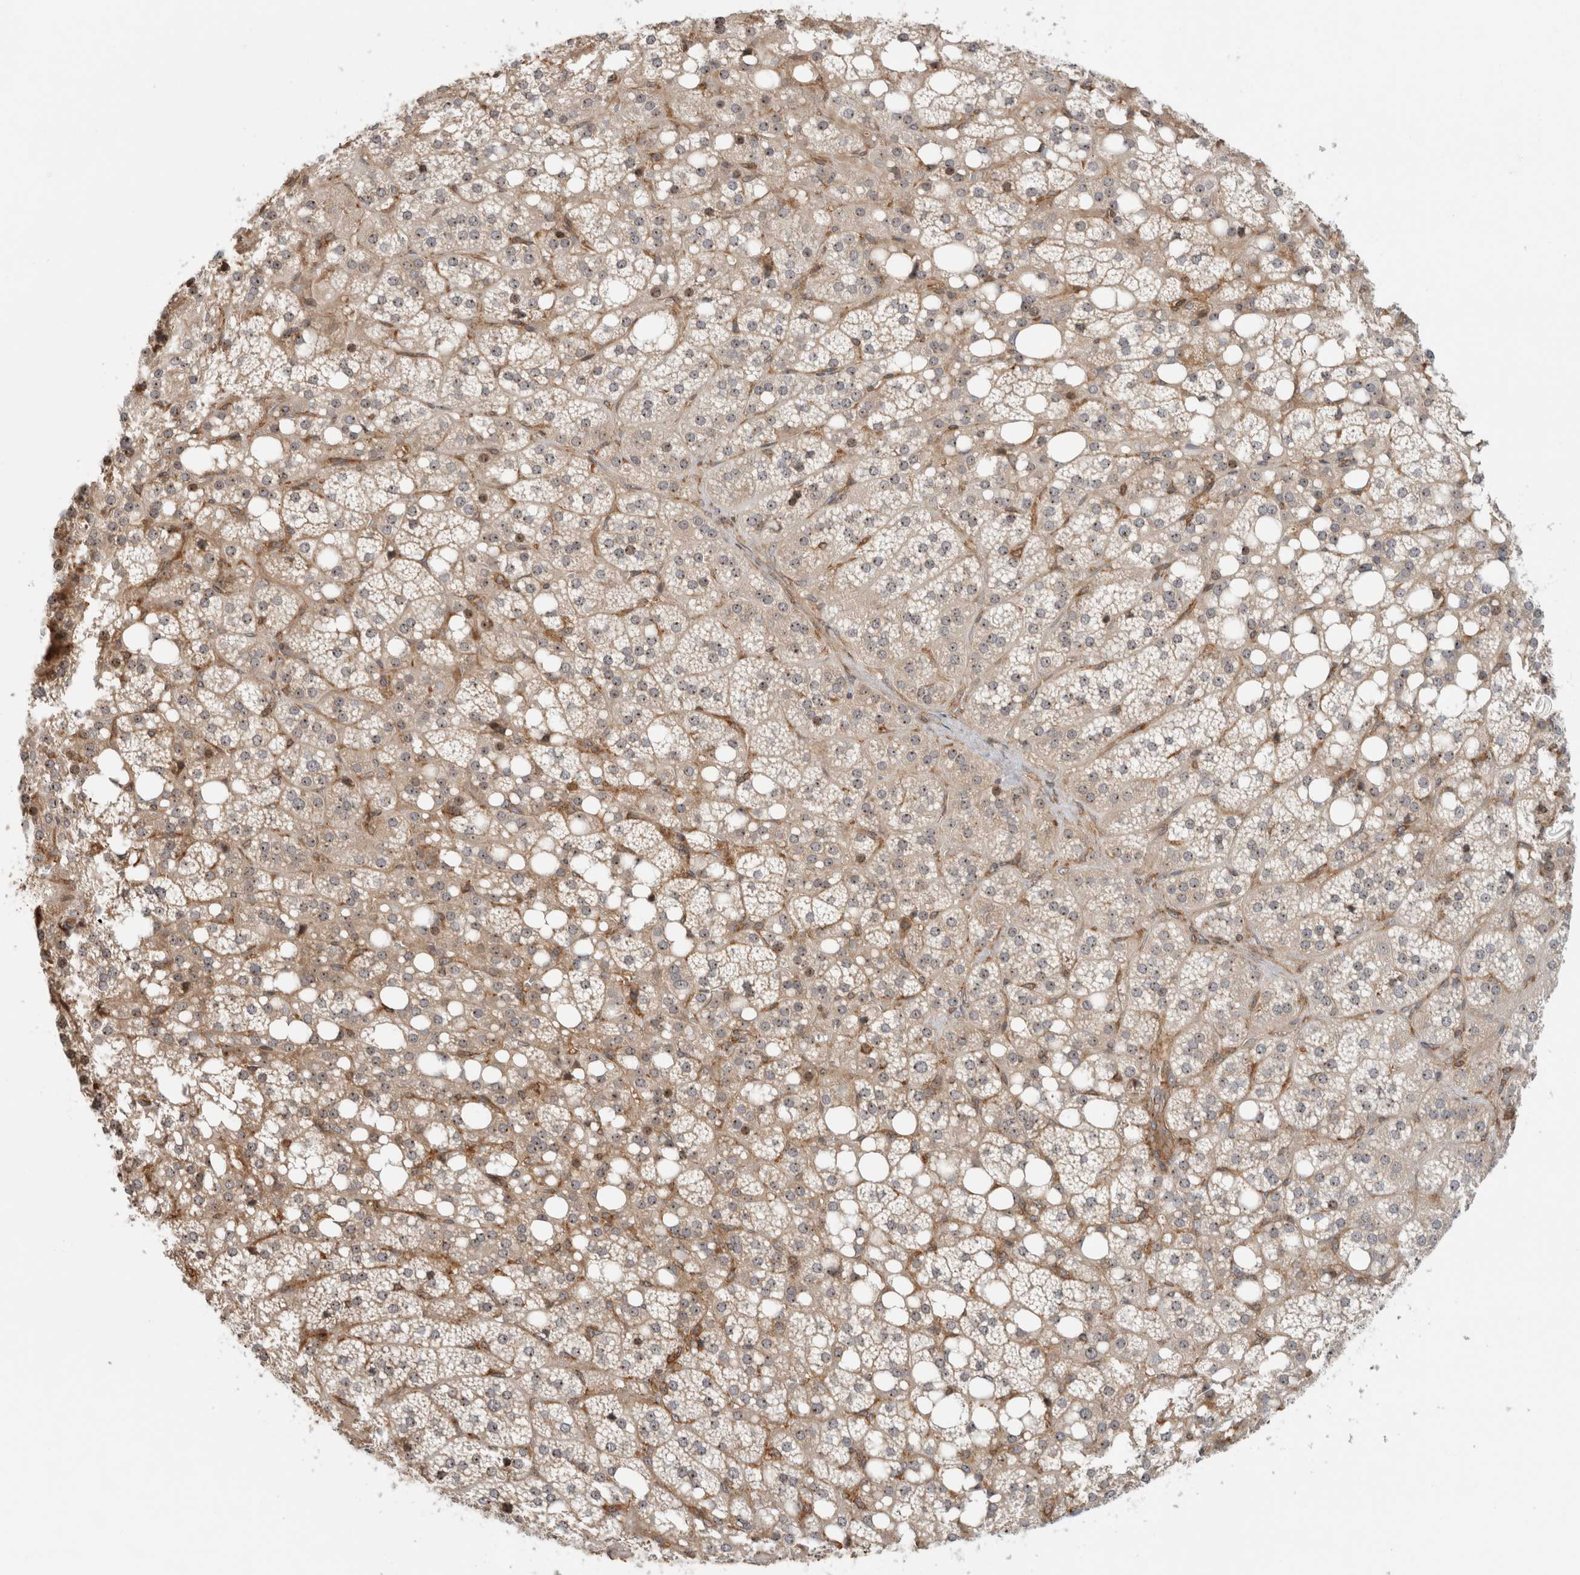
{"staining": {"intensity": "moderate", "quantity": ">75%", "location": "cytoplasmic/membranous,nuclear"}, "tissue": "adrenal gland", "cell_type": "Glandular cells", "image_type": "normal", "snomed": [{"axis": "morphology", "description": "Normal tissue, NOS"}, {"axis": "topography", "description": "Adrenal gland"}], "caption": "Glandular cells show medium levels of moderate cytoplasmic/membranous,nuclear positivity in about >75% of cells in normal human adrenal gland. The protein is shown in brown color, while the nuclei are stained blue.", "gene": "WASF2", "patient": {"sex": "female", "age": 59}}